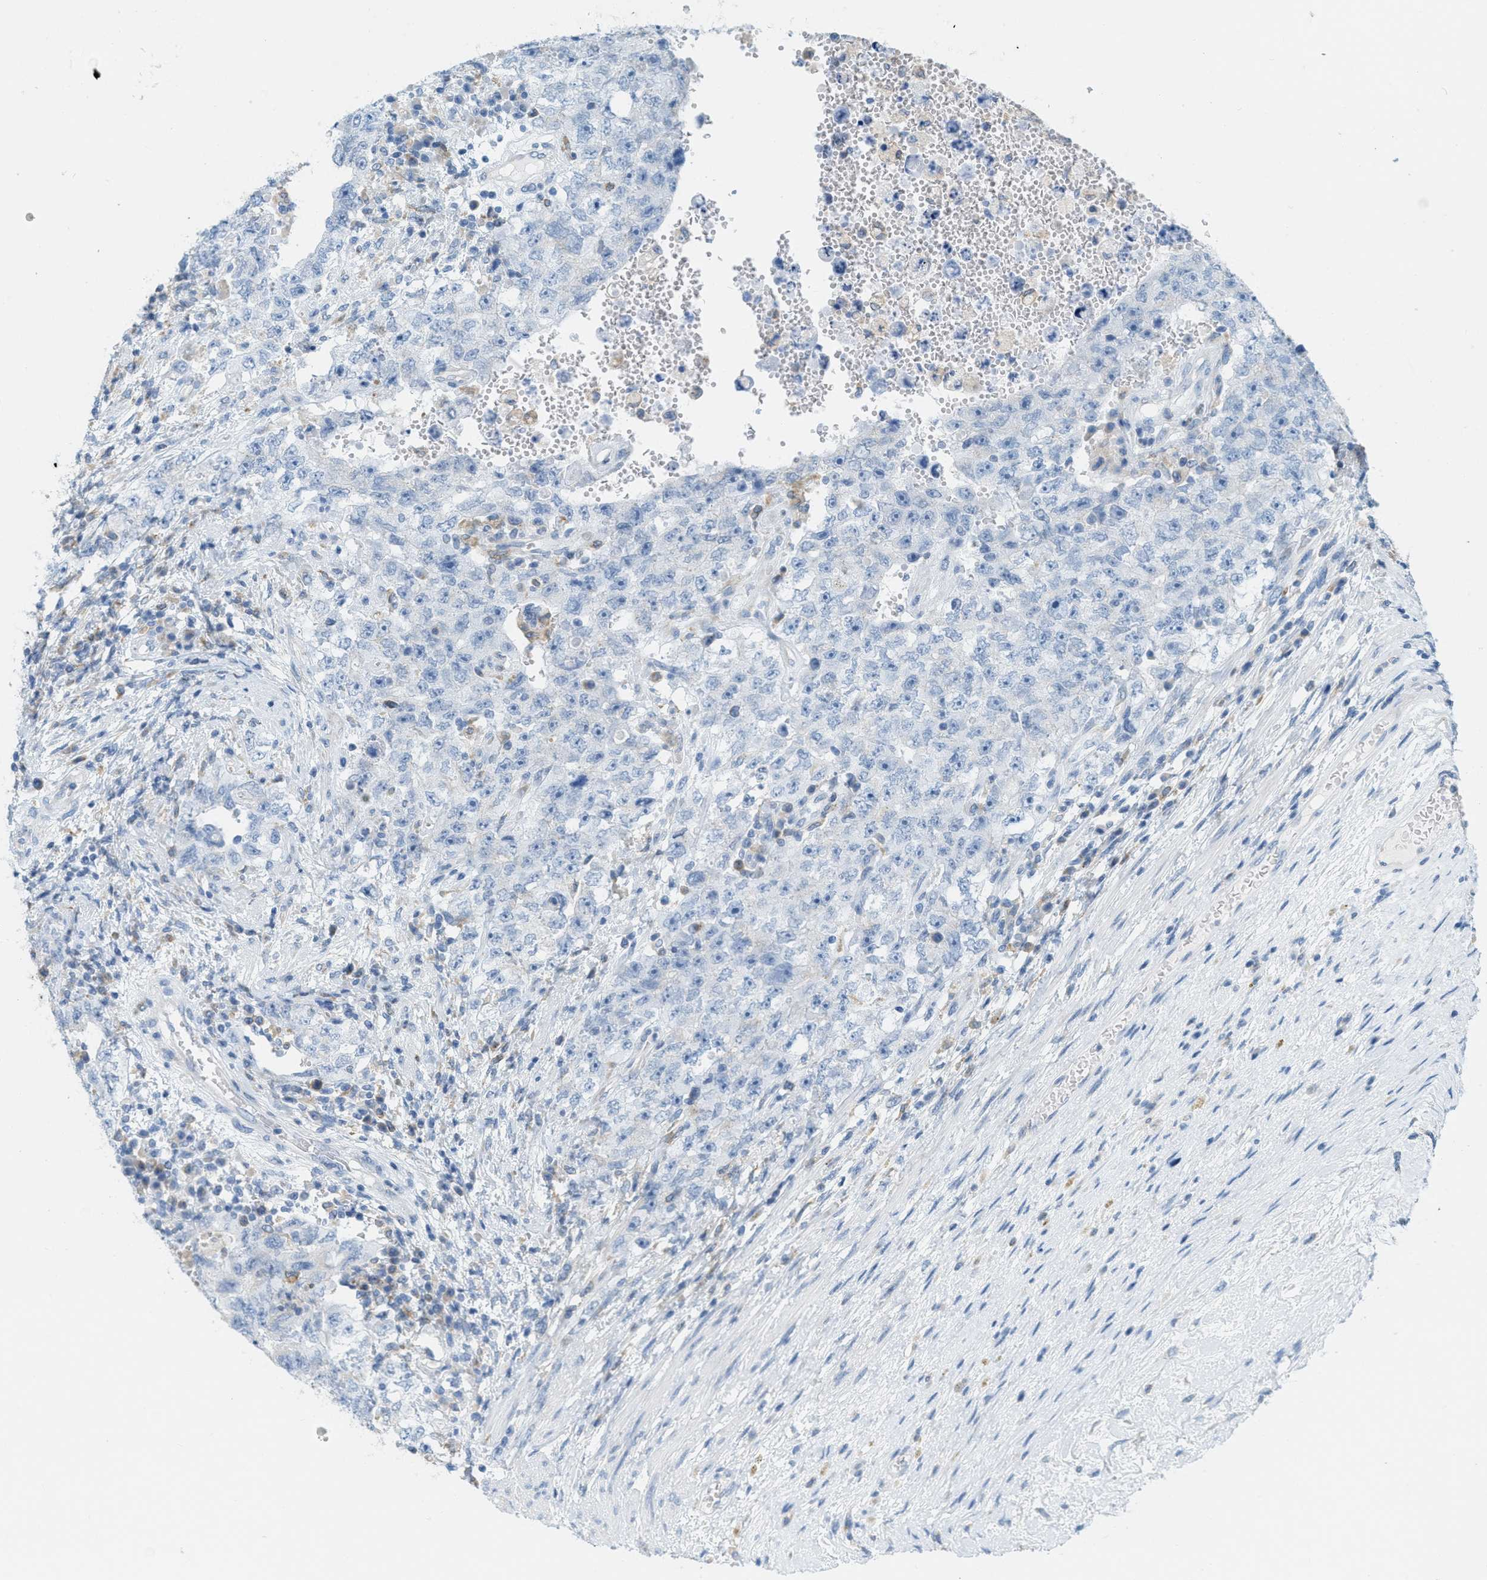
{"staining": {"intensity": "negative", "quantity": "none", "location": "none"}, "tissue": "testis cancer", "cell_type": "Tumor cells", "image_type": "cancer", "snomed": [{"axis": "morphology", "description": "Carcinoma, Embryonal, NOS"}, {"axis": "topography", "description": "Testis"}], "caption": "This is an immunohistochemistry (IHC) micrograph of testis cancer (embryonal carcinoma). There is no positivity in tumor cells.", "gene": "TEX264", "patient": {"sex": "male", "age": 26}}